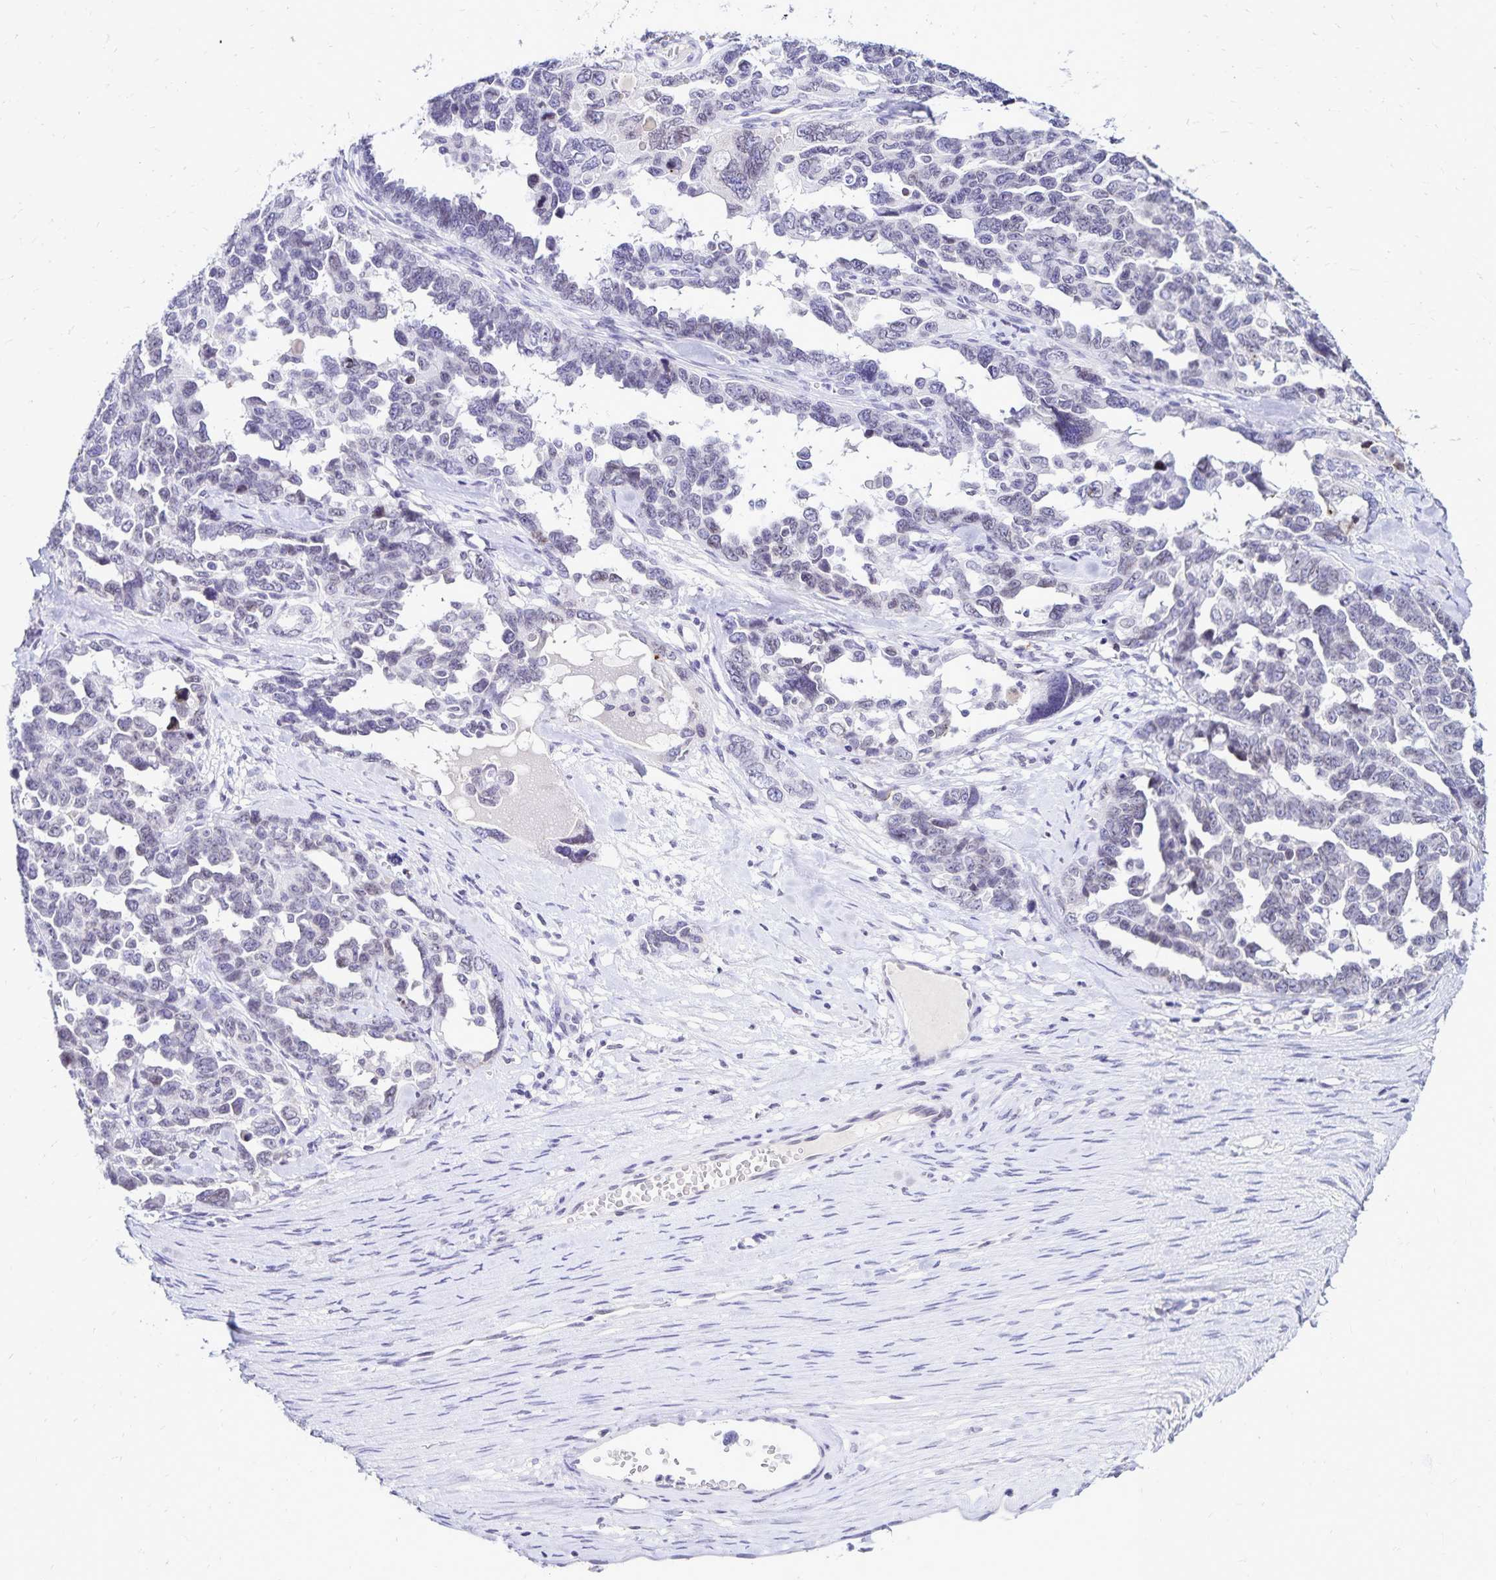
{"staining": {"intensity": "negative", "quantity": "none", "location": "none"}, "tissue": "ovarian cancer", "cell_type": "Tumor cells", "image_type": "cancer", "snomed": [{"axis": "morphology", "description": "Cystadenocarcinoma, serous, NOS"}, {"axis": "topography", "description": "Ovary"}], "caption": "Immunohistochemistry of ovarian cancer (serous cystadenocarcinoma) displays no expression in tumor cells. (Immunohistochemistry, brightfield microscopy, high magnification).", "gene": "FAM166C", "patient": {"sex": "female", "age": 69}}